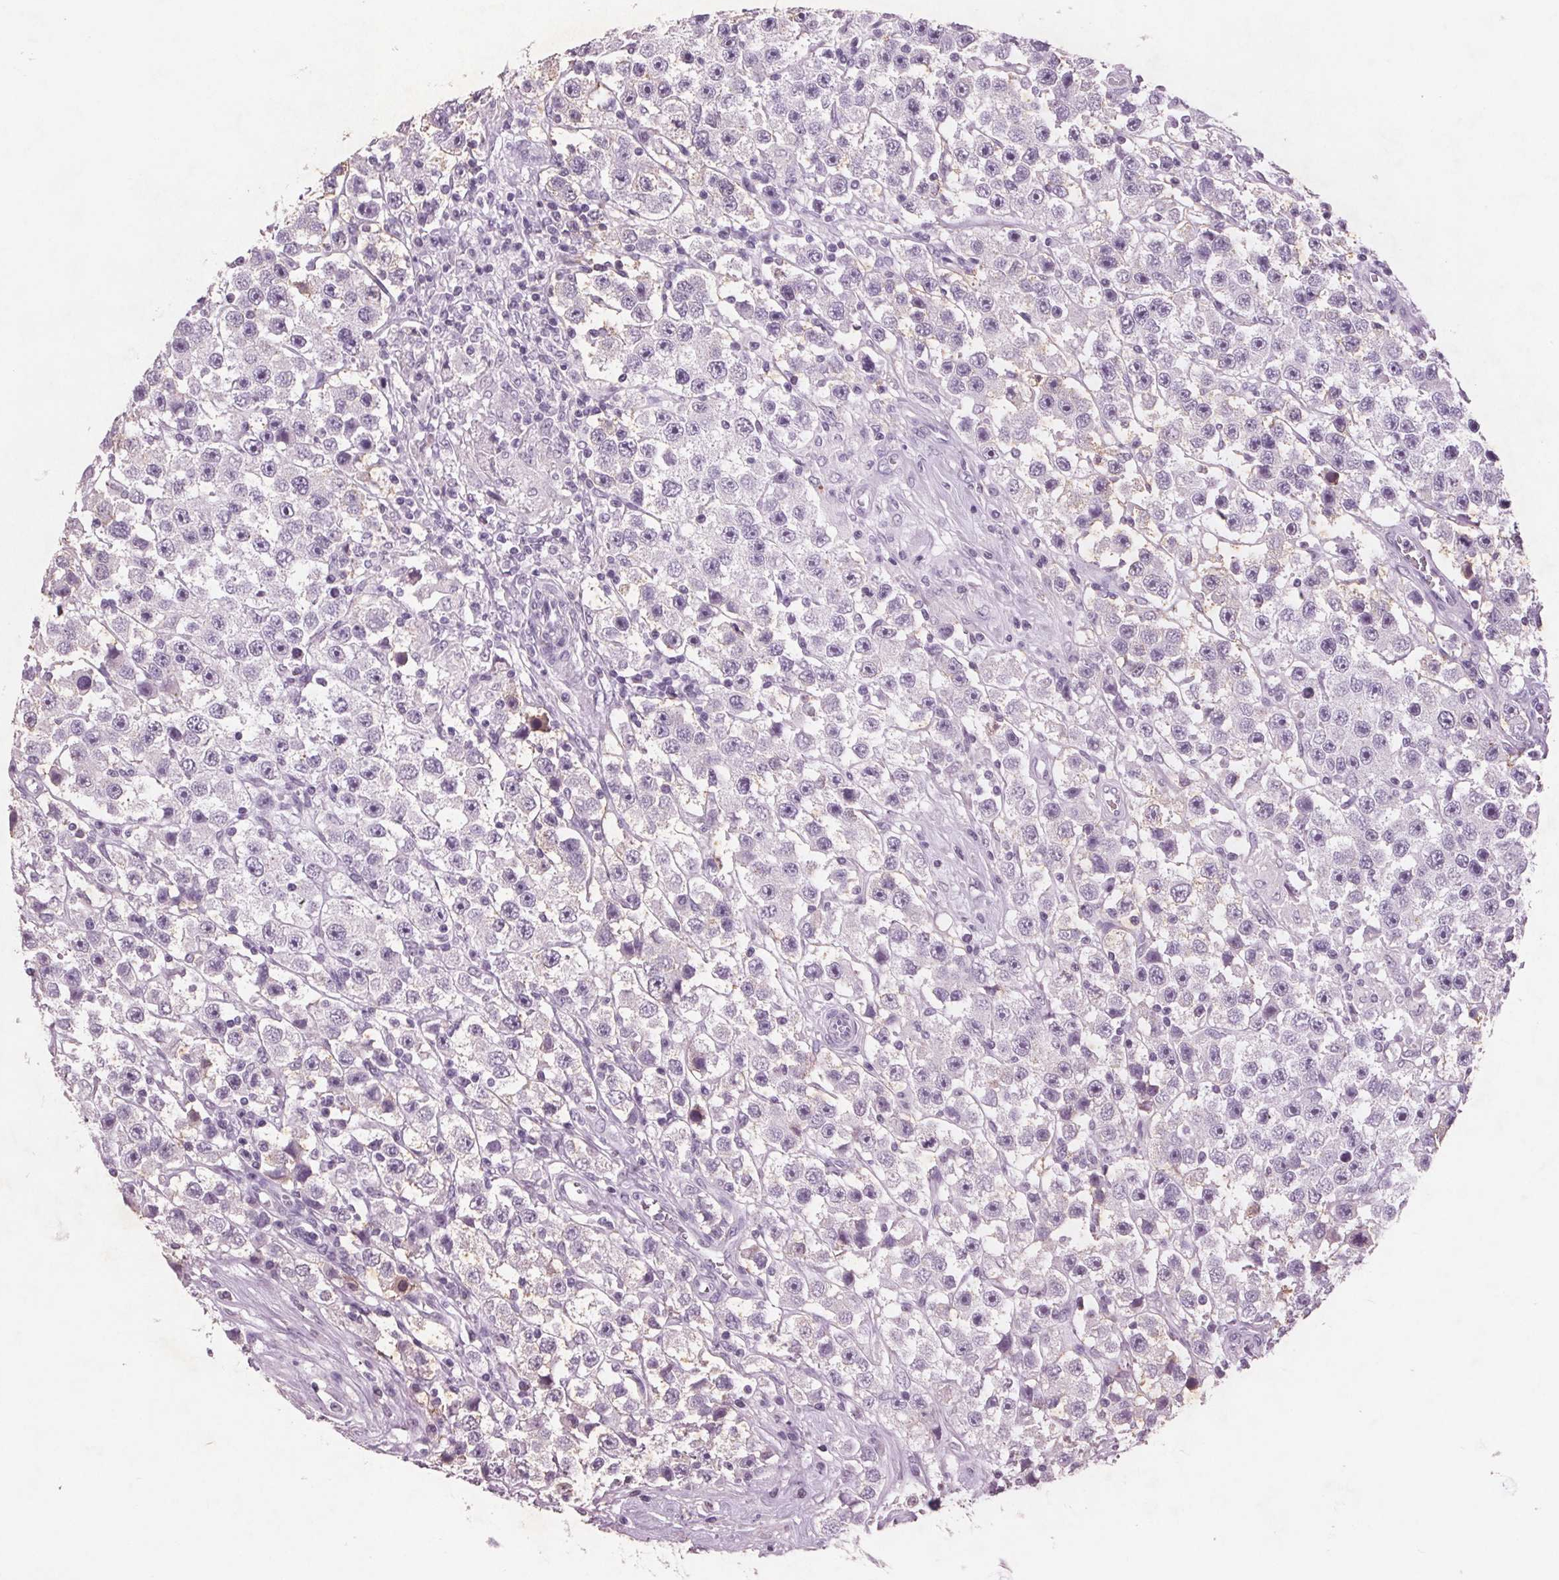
{"staining": {"intensity": "negative", "quantity": "none", "location": "none"}, "tissue": "testis cancer", "cell_type": "Tumor cells", "image_type": "cancer", "snomed": [{"axis": "morphology", "description": "Seminoma, NOS"}, {"axis": "topography", "description": "Testis"}], "caption": "A histopathology image of human testis cancer is negative for staining in tumor cells. The staining was performed using DAB to visualize the protein expression in brown, while the nuclei were stained in blue with hematoxylin (Magnification: 20x).", "gene": "PTPN14", "patient": {"sex": "male", "age": 45}}